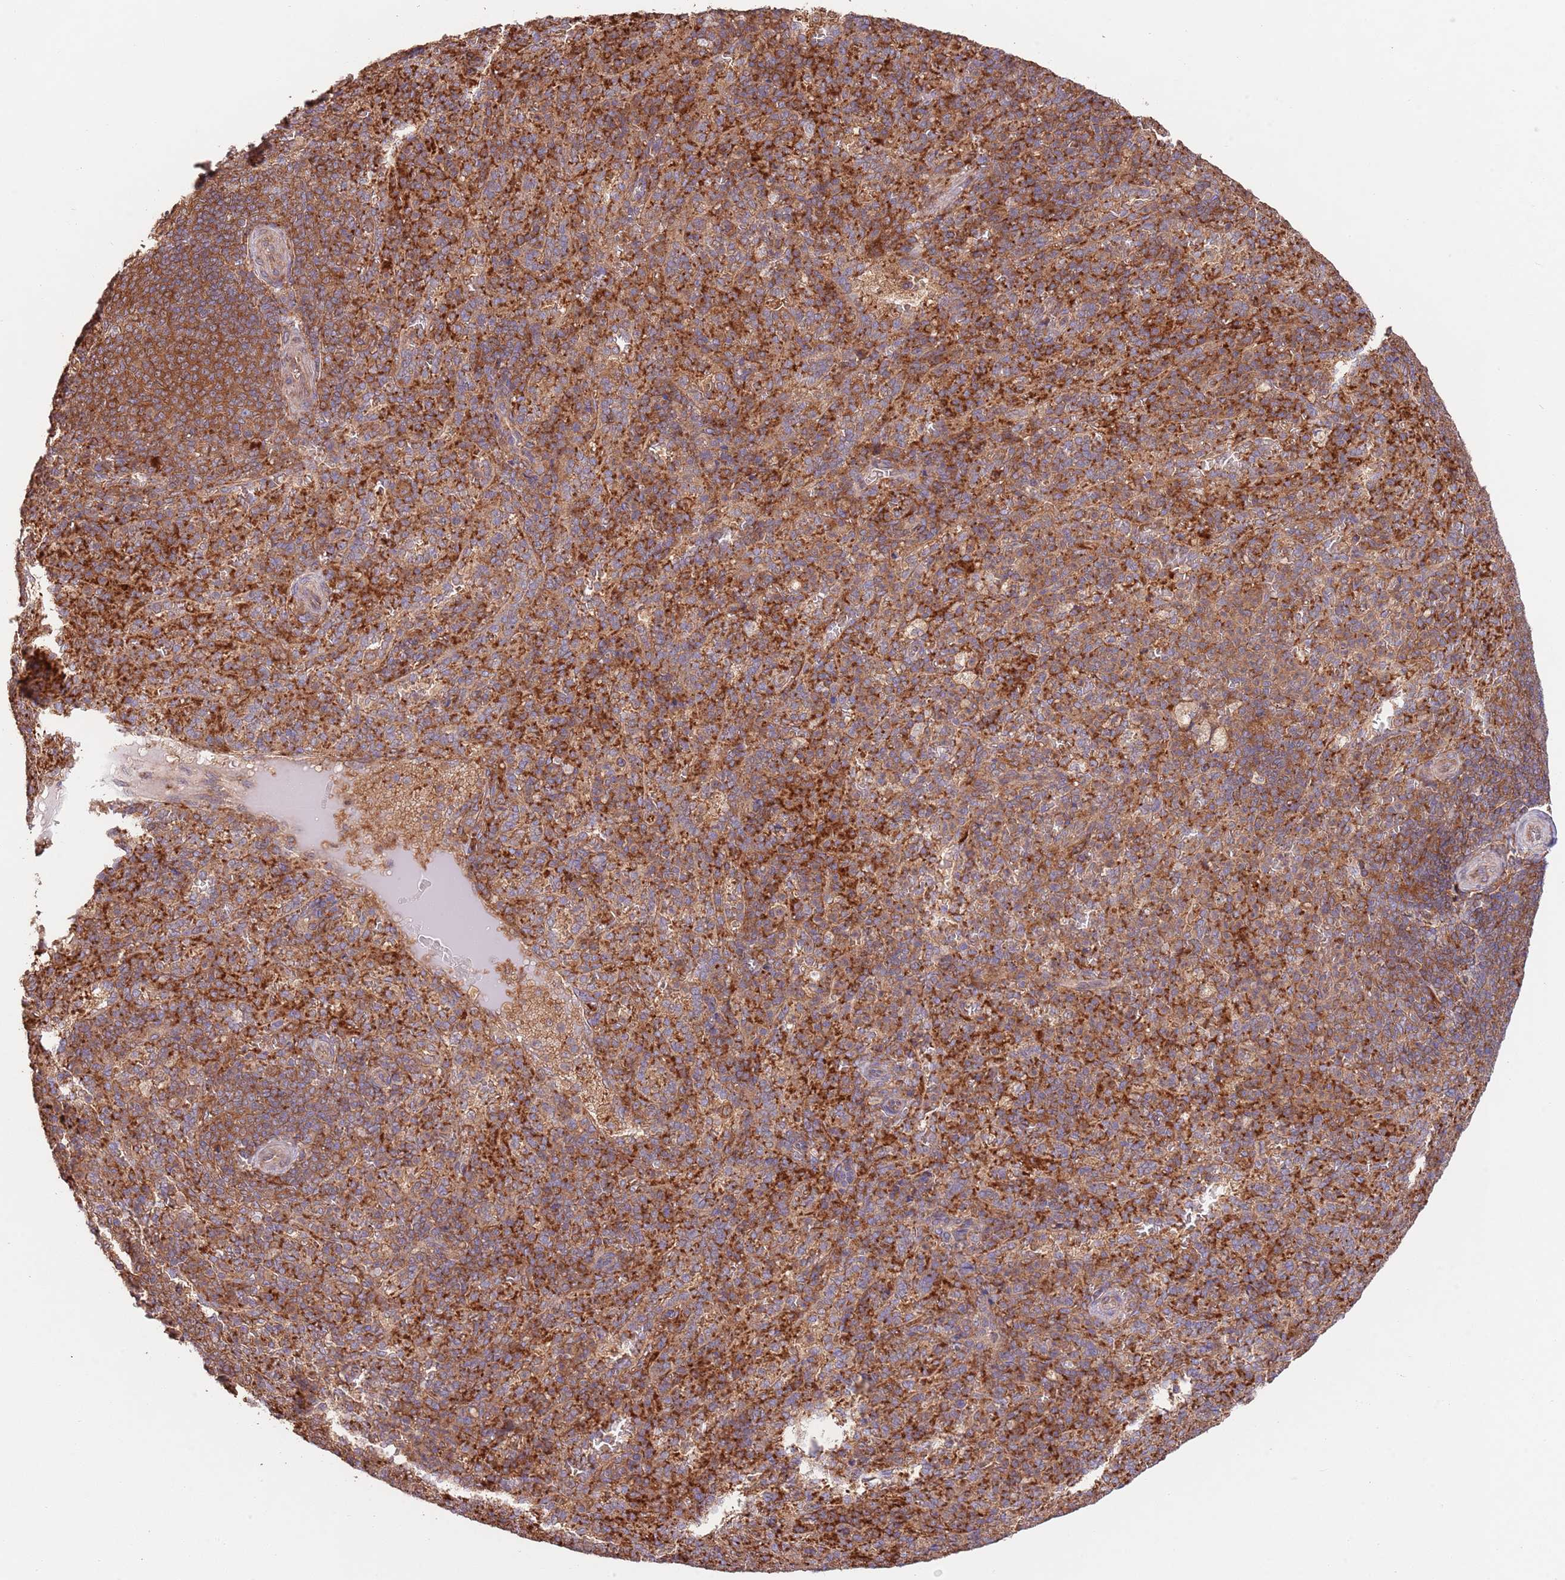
{"staining": {"intensity": "strong", "quantity": "25%-75%", "location": "cytoplasmic/membranous"}, "tissue": "spleen", "cell_type": "Cells in red pulp", "image_type": "normal", "snomed": [{"axis": "morphology", "description": "Normal tissue, NOS"}, {"axis": "topography", "description": "Spleen"}], "caption": "Unremarkable spleen shows strong cytoplasmic/membranous staining in approximately 25%-75% of cells in red pulp, visualized by immunohistochemistry. The protein is shown in brown color, while the nuclei are stained blue.", "gene": "RNF19B", "patient": {"sex": "female", "age": 21}}